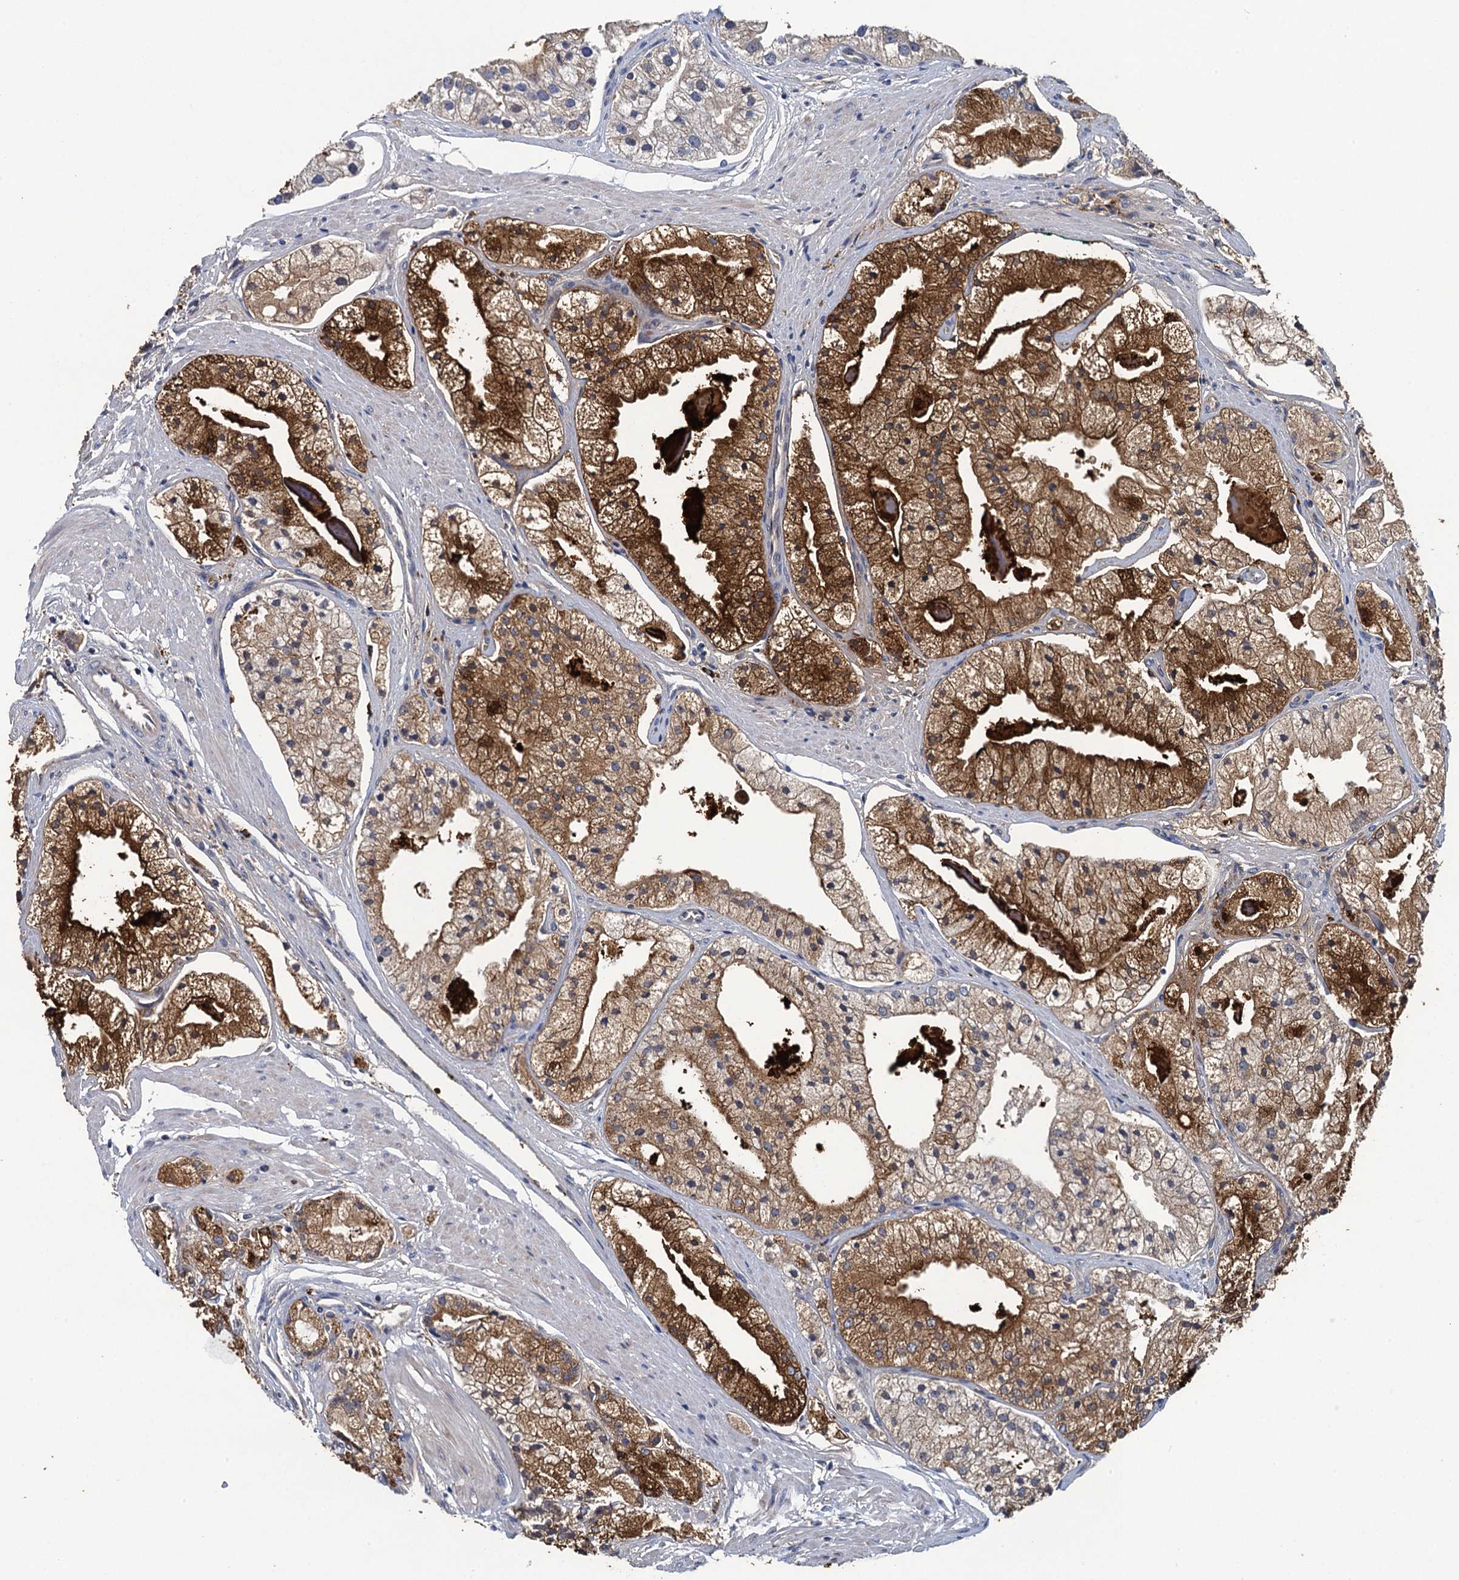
{"staining": {"intensity": "strong", "quantity": ">75%", "location": "cytoplasmic/membranous"}, "tissue": "prostate cancer", "cell_type": "Tumor cells", "image_type": "cancer", "snomed": [{"axis": "morphology", "description": "Adenocarcinoma, High grade"}, {"axis": "topography", "description": "Prostate"}], "caption": "Immunohistochemical staining of prostate cancer displays high levels of strong cytoplasmic/membranous staining in approximately >75% of tumor cells. (DAB IHC with brightfield microscopy, high magnification).", "gene": "KBTBD8", "patient": {"sex": "male", "age": 50}}